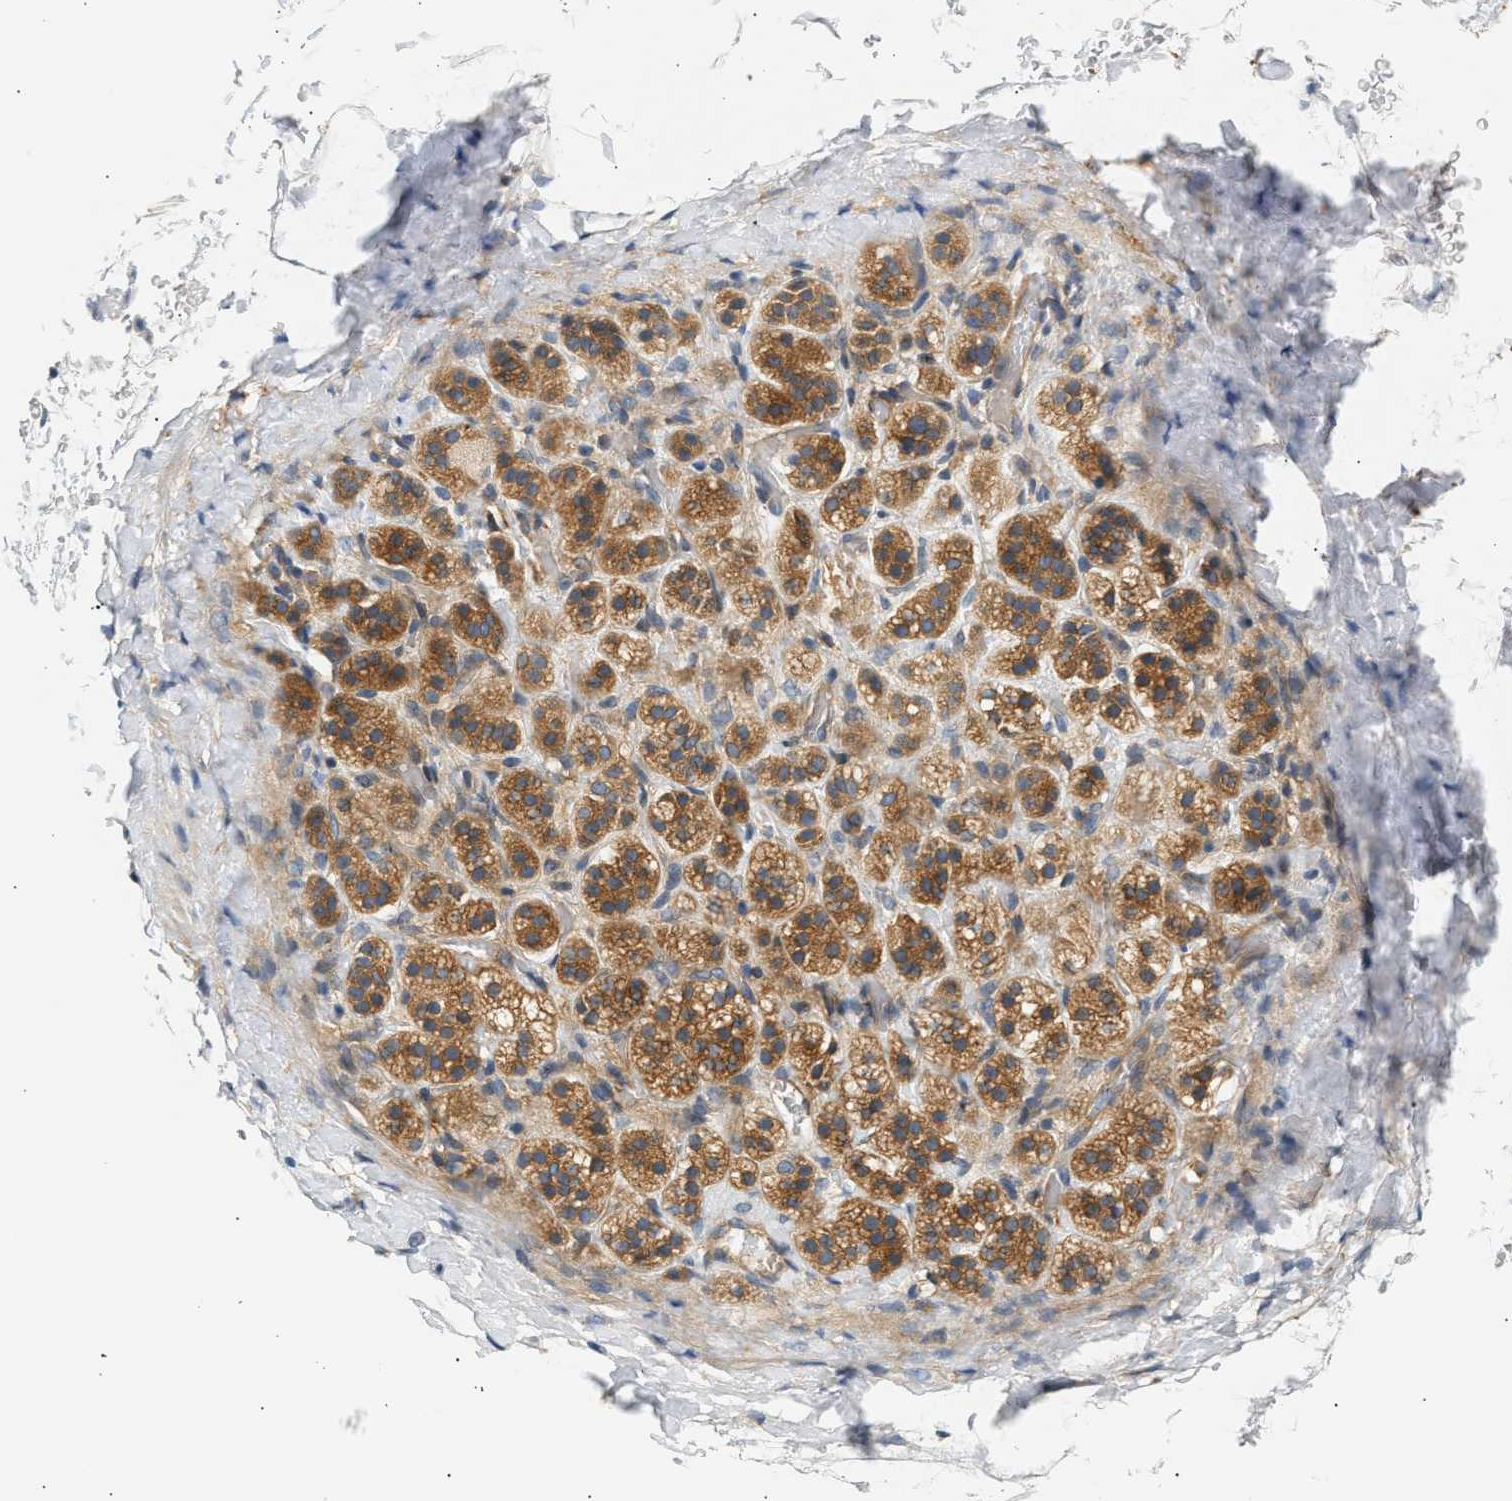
{"staining": {"intensity": "moderate", "quantity": ">75%", "location": "cytoplasmic/membranous"}, "tissue": "adrenal gland", "cell_type": "Glandular cells", "image_type": "normal", "snomed": [{"axis": "morphology", "description": "Normal tissue, NOS"}, {"axis": "topography", "description": "Adrenal gland"}], "caption": "Protein positivity by immunohistochemistry (IHC) shows moderate cytoplasmic/membranous expression in about >75% of glandular cells in unremarkable adrenal gland.", "gene": "PAFAH1B1", "patient": {"sex": "female", "age": 44}}